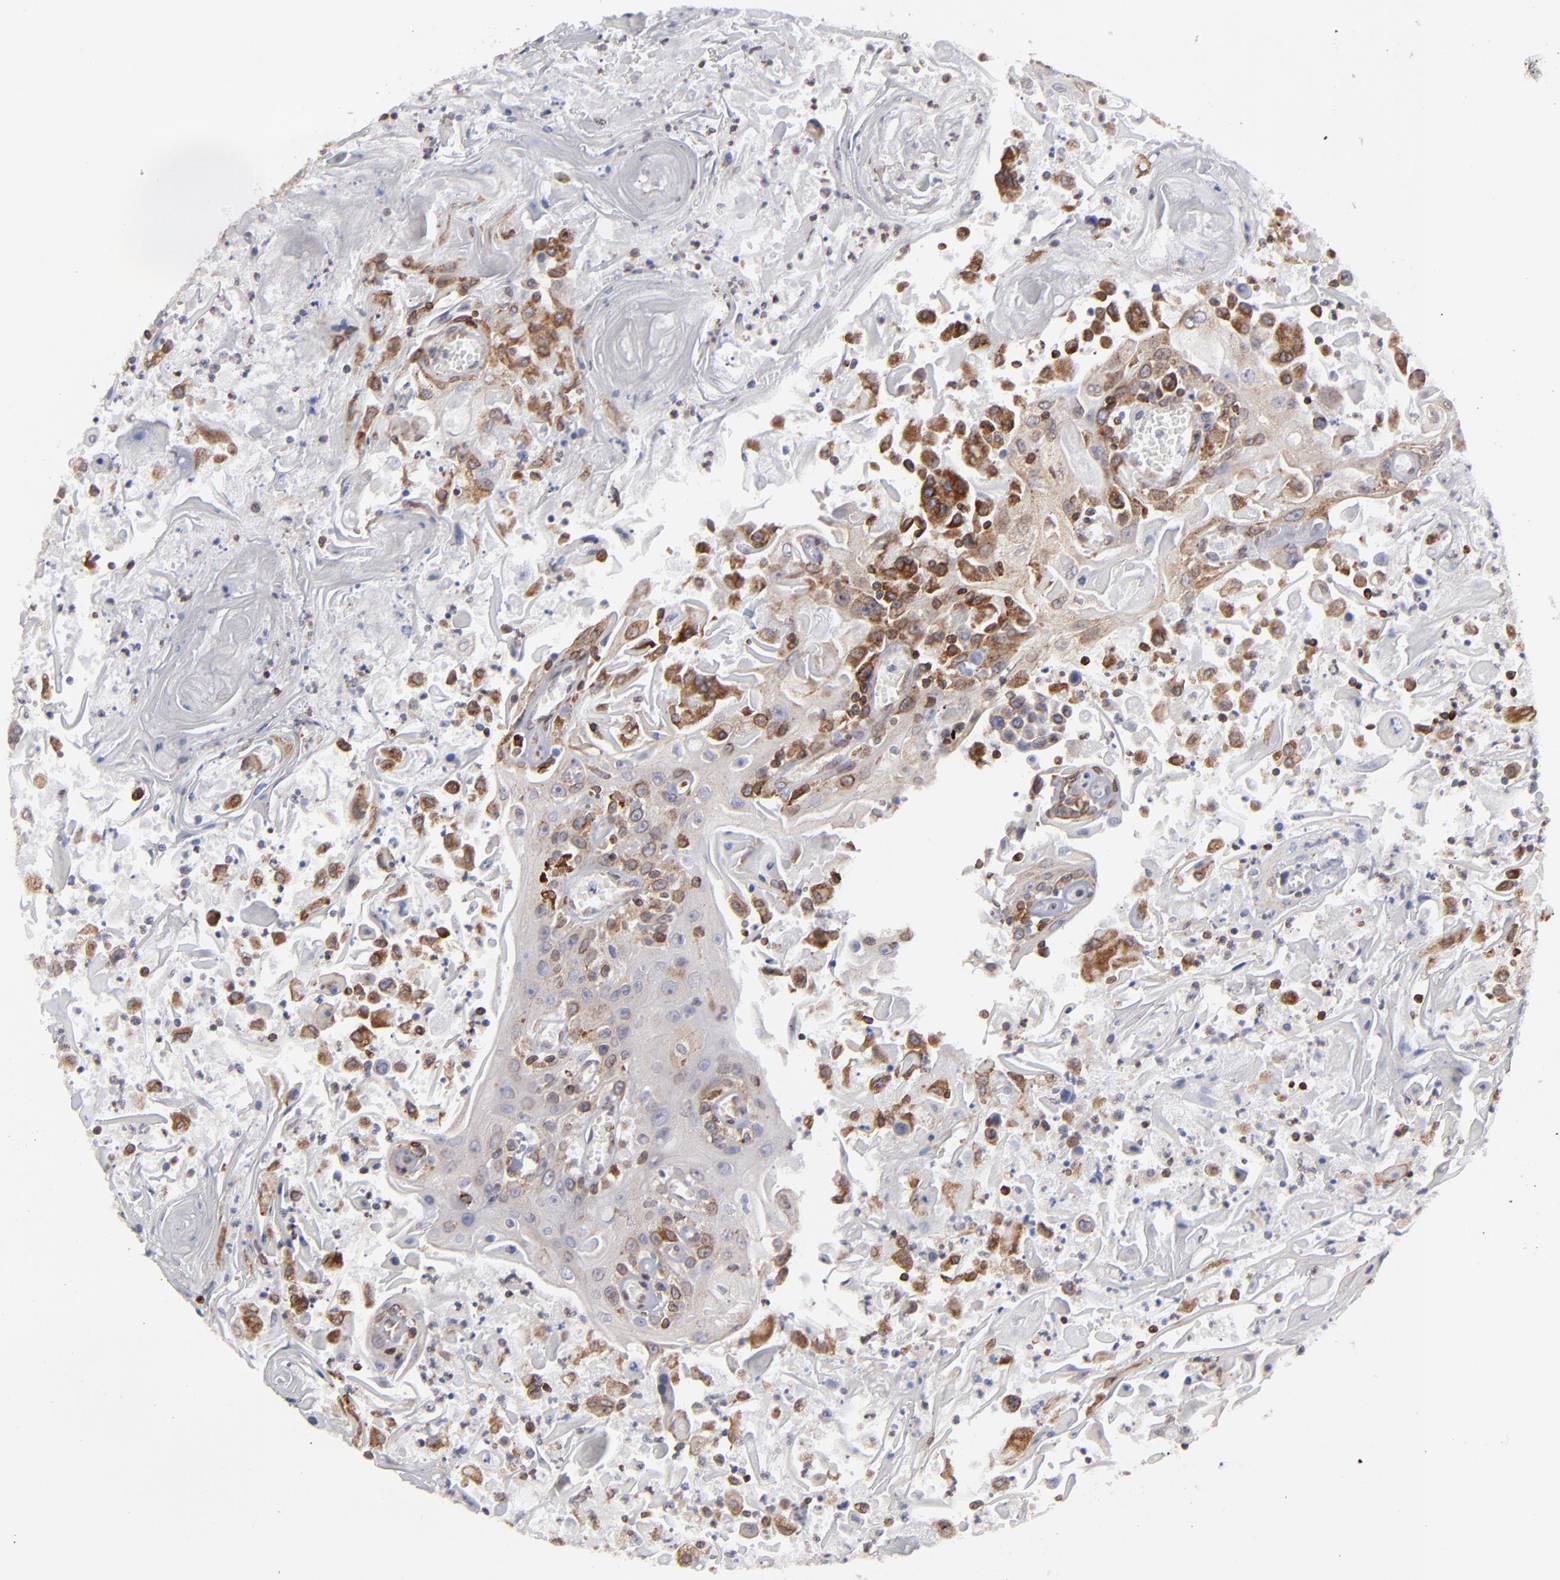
{"staining": {"intensity": "strong", "quantity": "25%-75%", "location": "cytoplasmic/membranous"}, "tissue": "head and neck cancer", "cell_type": "Tumor cells", "image_type": "cancer", "snomed": [{"axis": "morphology", "description": "Squamous cell carcinoma, NOS"}, {"axis": "topography", "description": "Oral tissue"}, {"axis": "topography", "description": "Head-Neck"}], "caption": "Immunohistochemistry (IHC) histopathology image of human head and neck squamous cell carcinoma stained for a protein (brown), which displays high levels of strong cytoplasmic/membranous positivity in approximately 25%-75% of tumor cells.", "gene": "TMX1", "patient": {"sex": "female", "age": 76}}